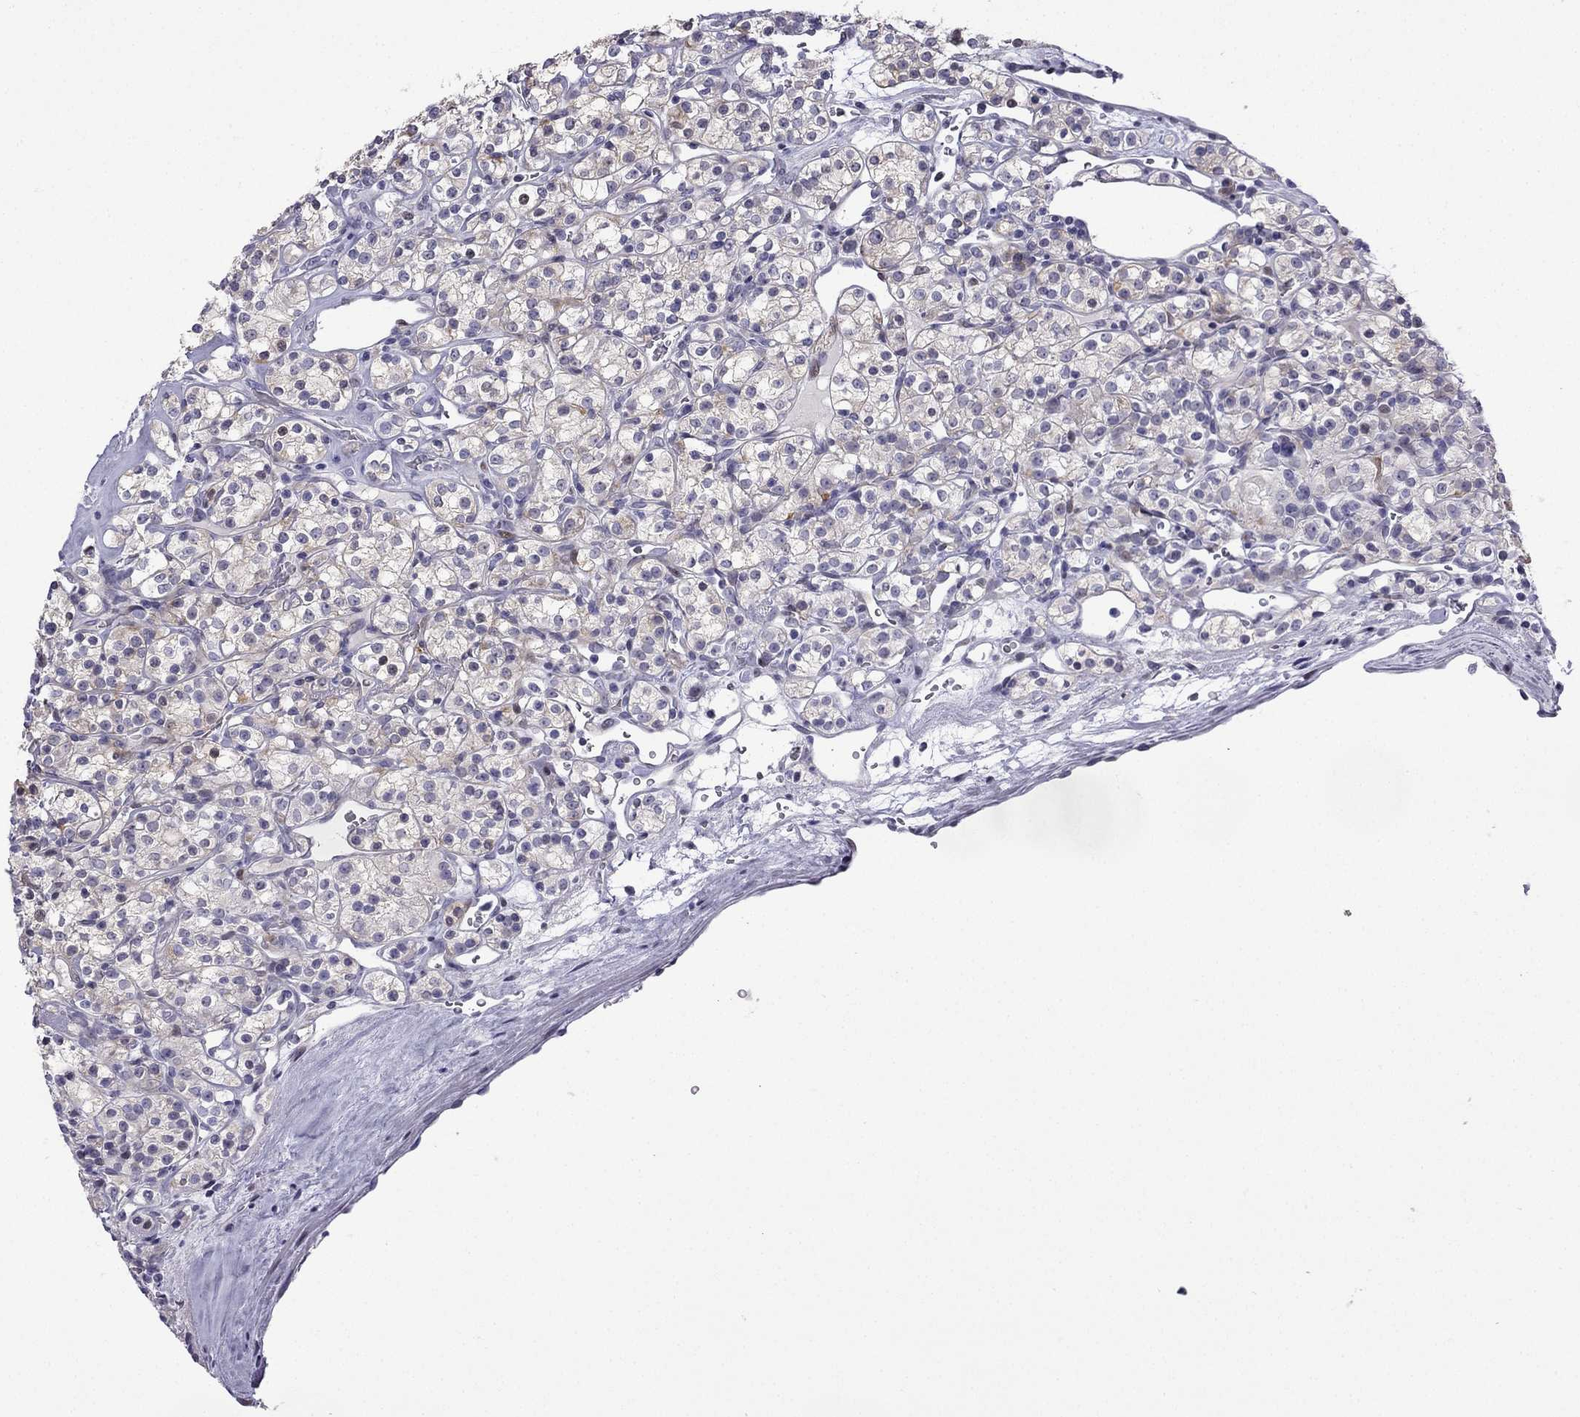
{"staining": {"intensity": "negative", "quantity": "none", "location": "none"}, "tissue": "renal cancer", "cell_type": "Tumor cells", "image_type": "cancer", "snomed": [{"axis": "morphology", "description": "Adenocarcinoma, NOS"}, {"axis": "topography", "description": "Kidney"}], "caption": "Immunohistochemical staining of adenocarcinoma (renal) shows no significant staining in tumor cells.", "gene": "CFAP70", "patient": {"sex": "male", "age": 77}}